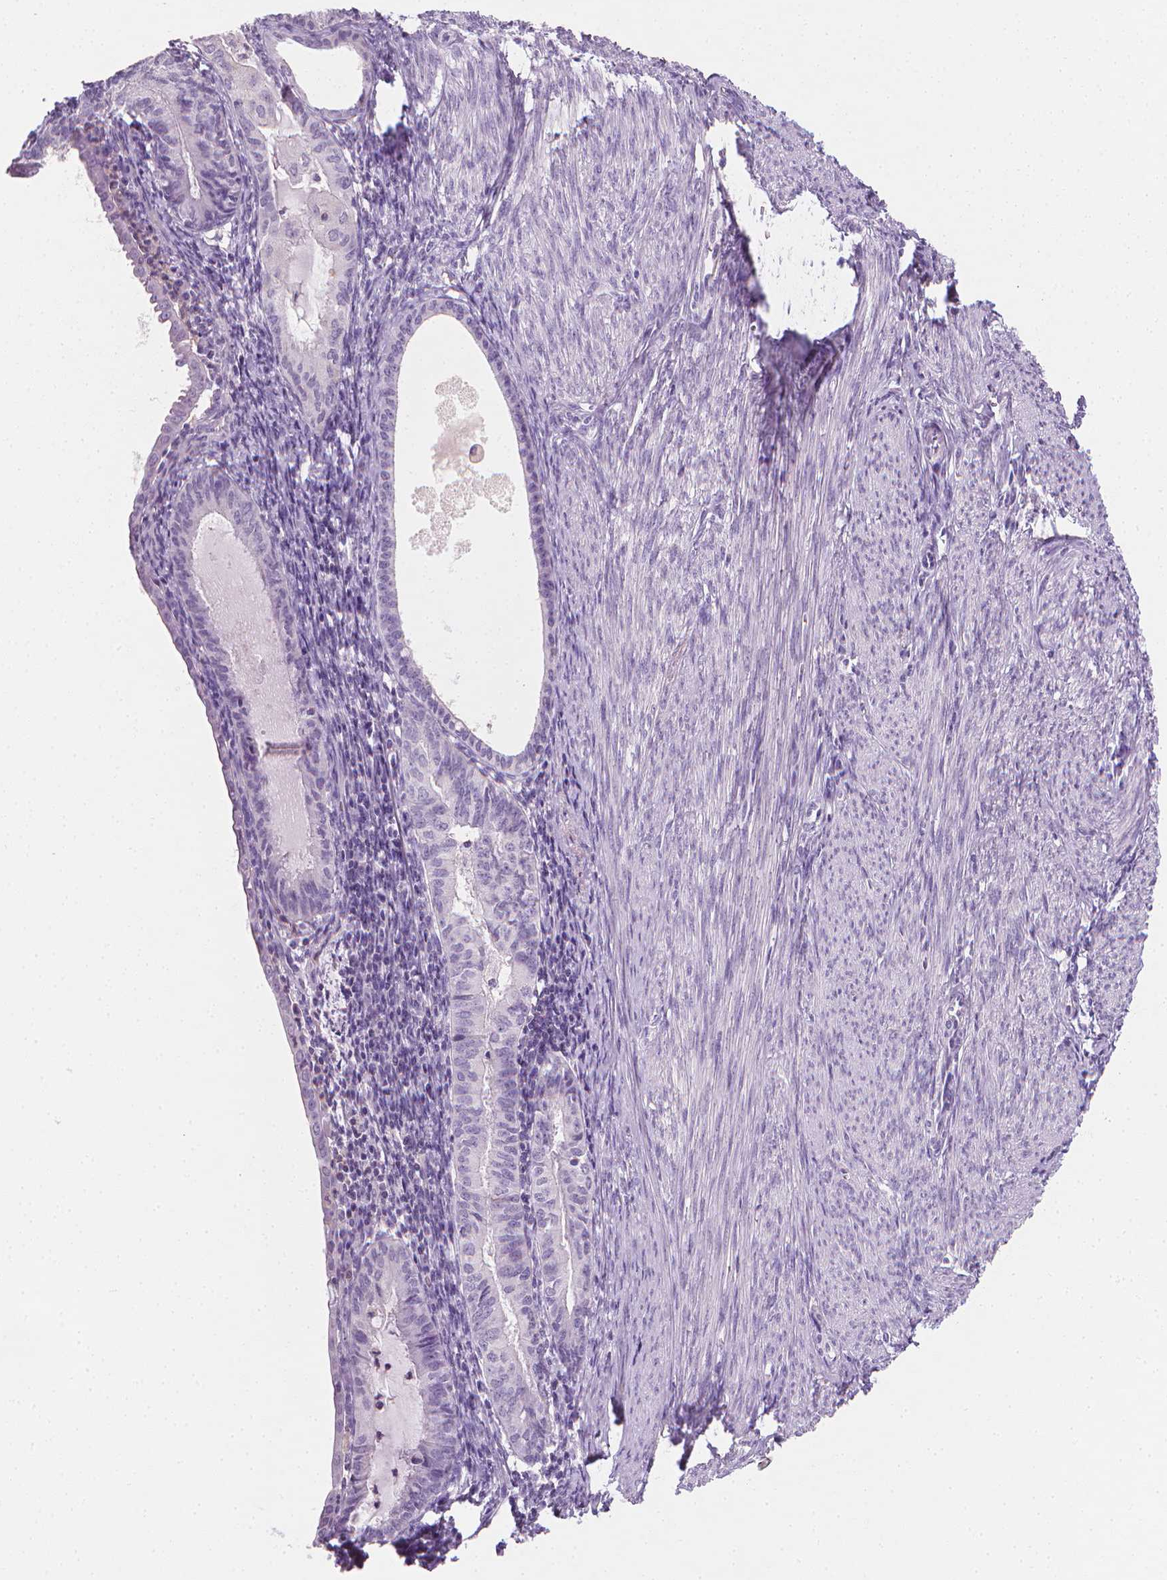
{"staining": {"intensity": "negative", "quantity": "none", "location": "none"}, "tissue": "endometrial cancer", "cell_type": "Tumor cells", "image_type": "cancer", "snomed": [{"axis": "morphology", "description": "Carcinoma, NOS"}, {"axis": "topography", "description": "Endometrium"}], "caption": "Tumor cells show no significant protein expression in carcinoma (endometrial).", "gene": "DCAF8L1", "patient": {"sex": "female", "age": 62}}